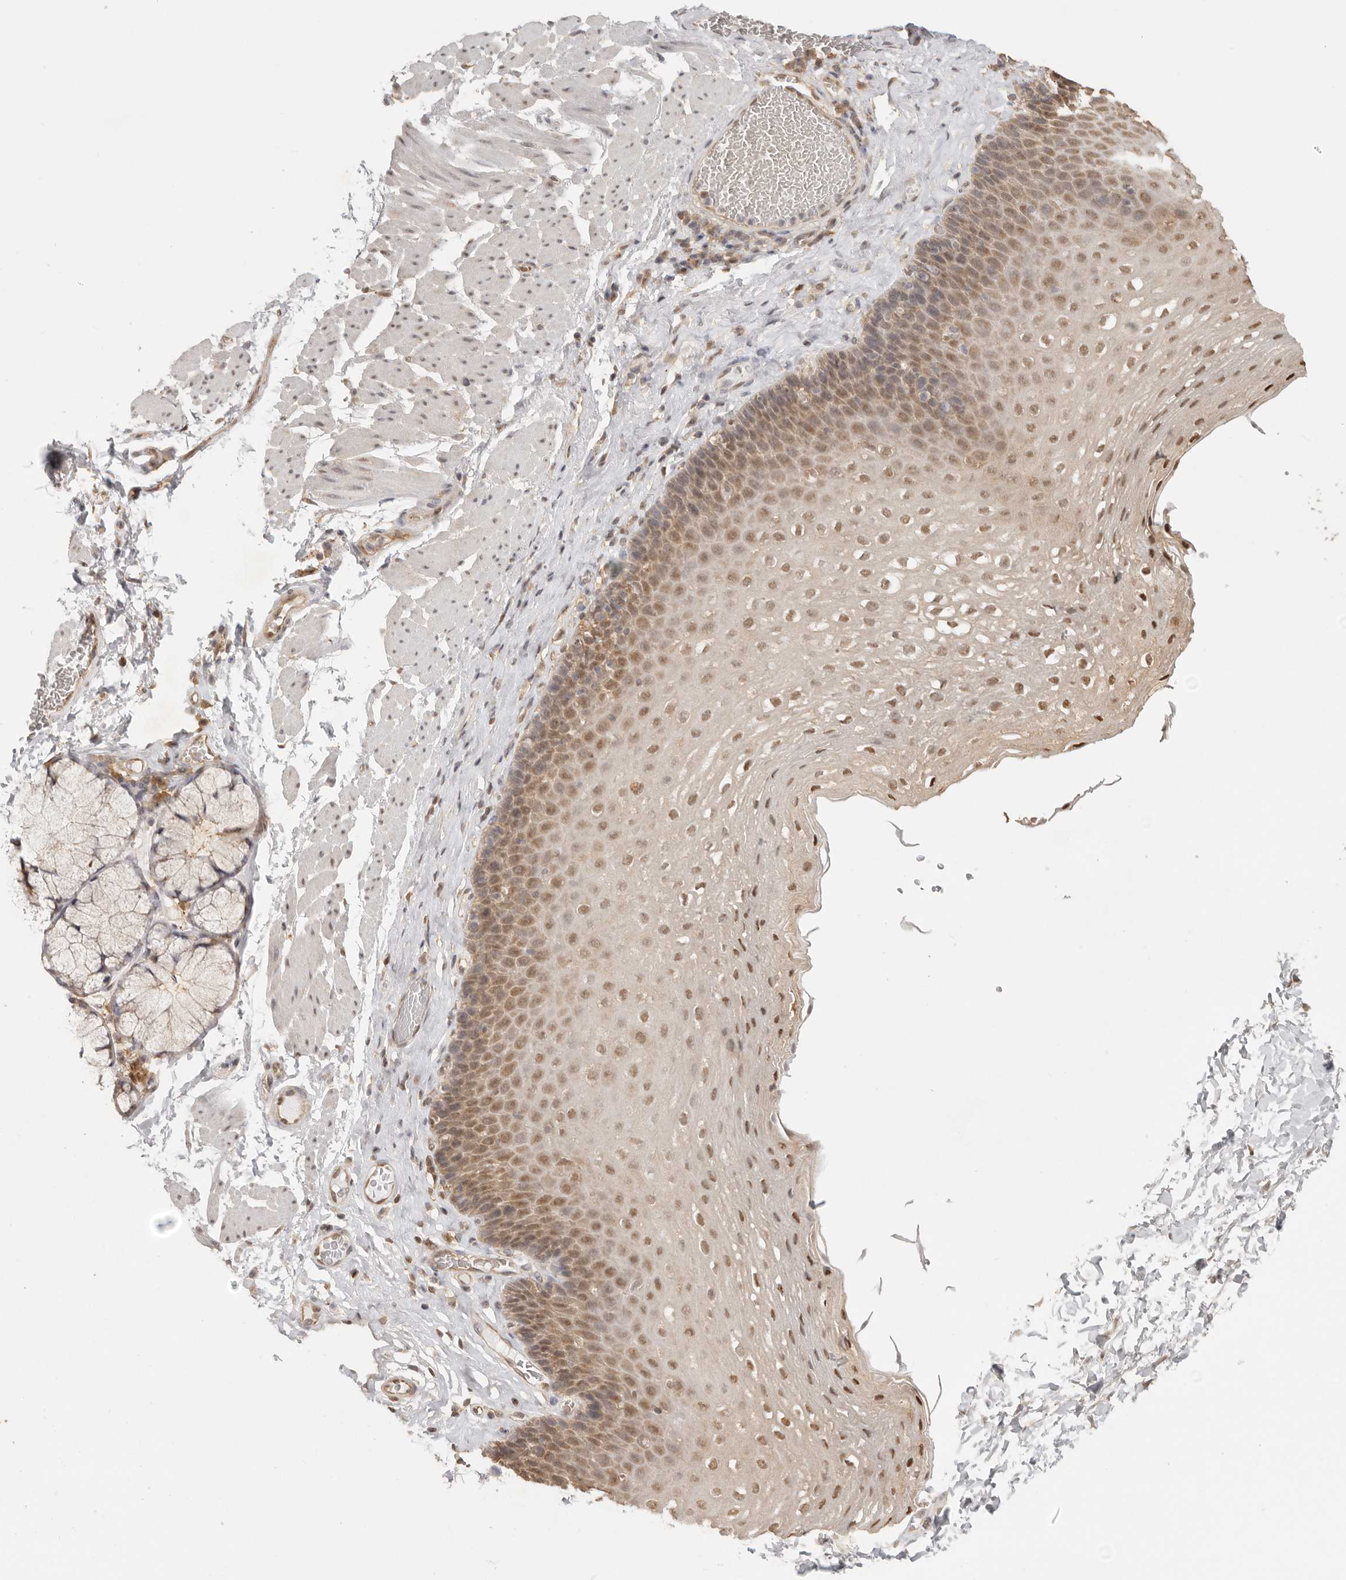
{"staining": {"intensity": "moderate", "quantity": ">75%", "location": "cytoplasmic/membranous,nuclear"}, "tissue": "esophagus", "cell_type": "Squamous epithelial cells", "image_type": "normal", "snomed": [{"axis": "morphology", "description": "Normal tissue, NOS"}, {"axis": "topography", "description": "Esophagus"}], "caption": "Squamous epithelial cells exhibit medium levels of moderate cytoplasmic/membranous,nuclear expression in about >75% of cells in benign human esophagus. The staining was performed using DAB to visualize the protein expression in brown, while the nuclei were stained in blue with hematoxylin (Magnification: 20x).", "gene": "PSMA5", "patient": {"sex": "female", "age": 66}}